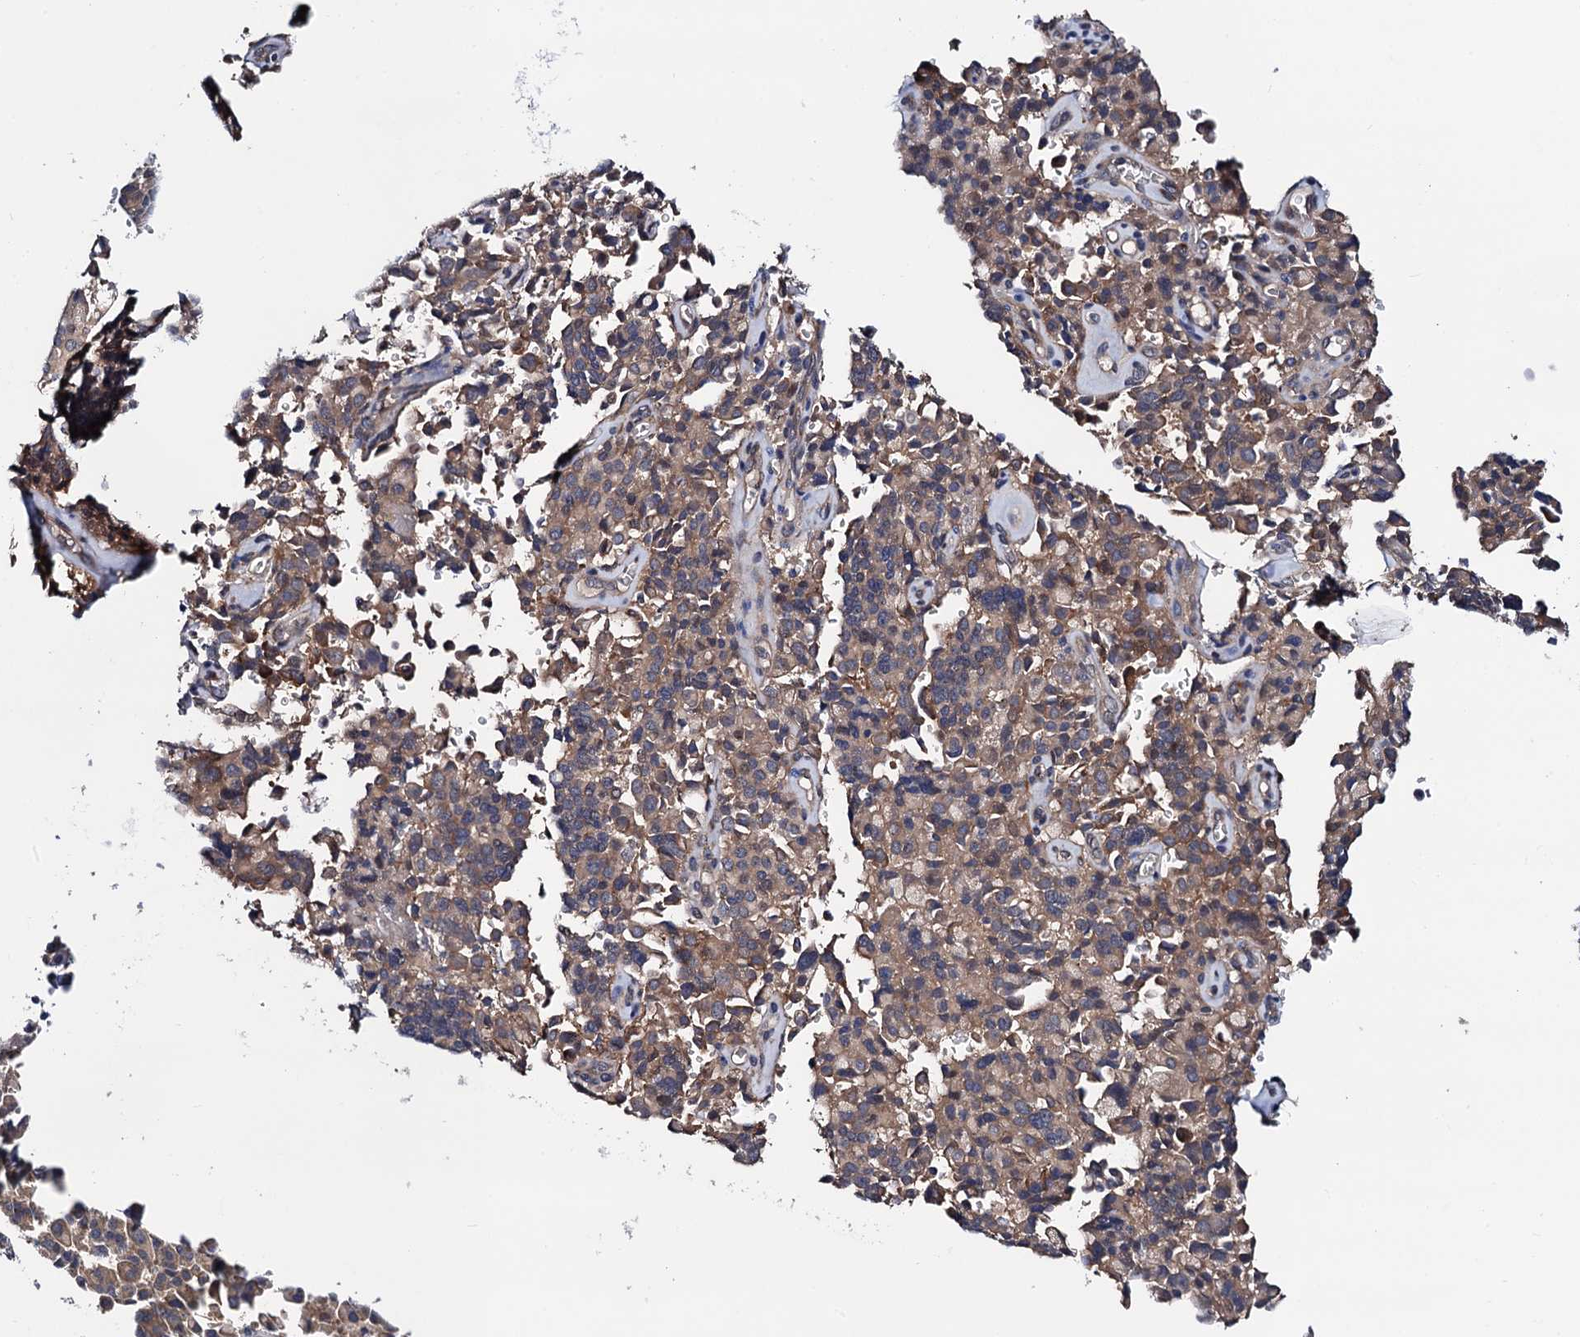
{"staining": {"intensity": "moderate", "quantity": ">75%", "location": "cytoplasmic/membranous"}, "tissue": "pancreatic cancer", "cell_type": "Tumor cells", "image_type": "cancer", "snomed": [{"axis": "morphology", "description": "Adenocarcinoma, NOS"}, {"axis": "topography", "description": "Pancreas"}], "caption": "High-magnification brightfield microscopy of adenocarcinoma (pancreatic) stained with DAB (brown) and counterstained with hematoxylin (blue). tumor cells exhibit moderate cytoplasmic/membranous expression is identified in about>75% of cells.", "gene": "PGLS", "patient": {"sex": "male", "age": 65}}